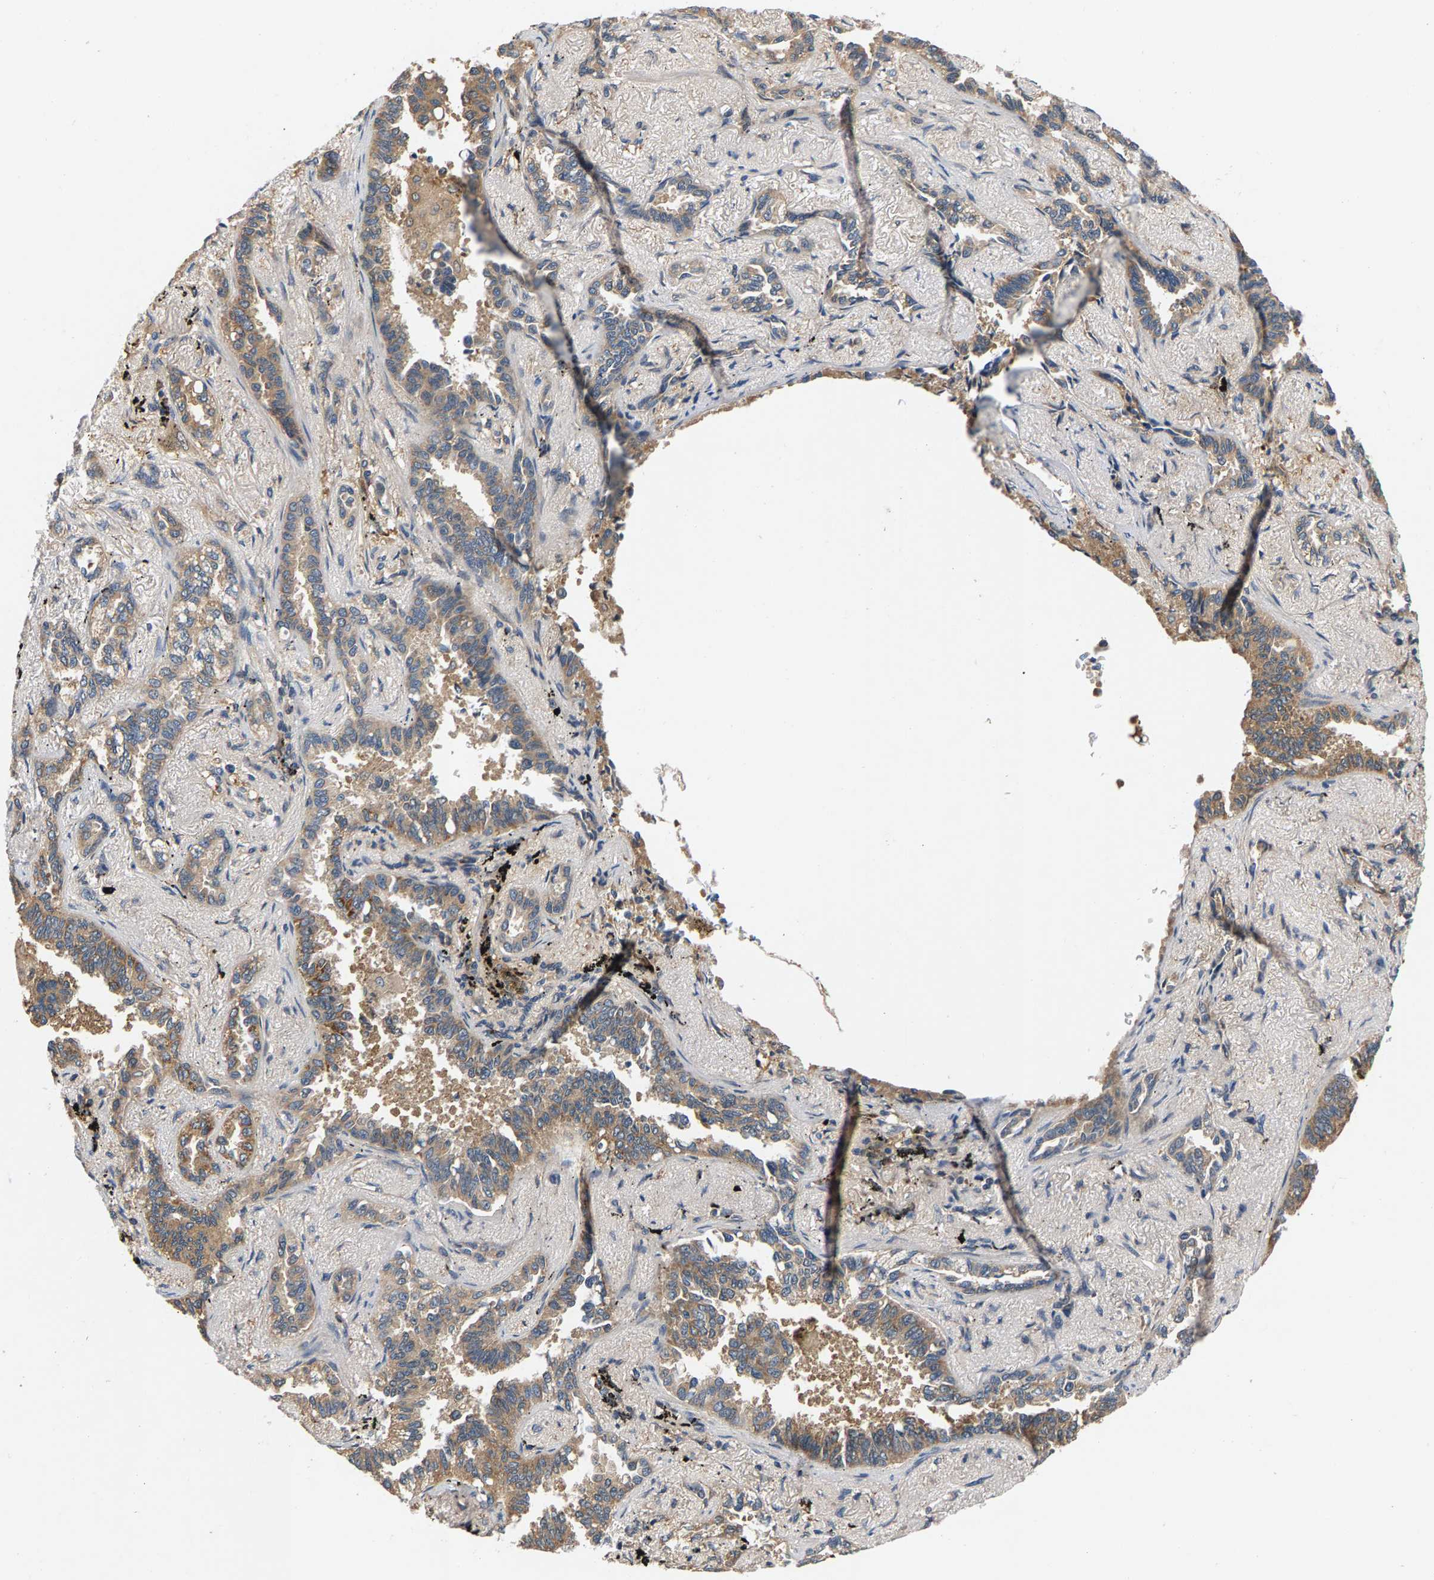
{"staining": {"intensity": "moderate", "quantity": ">75%", "location": "cytoplasmic/membranous"}, "tissue": "lung cancer", "cell_type": "Tumor cells", "image_type": "cancer", "snomed": [{"axis": "morphology", "description": "Adenocarcinoma, NOS"}, {"axis": "topography", "description": "Lung"}], "caption": "About >75% of tumor cells in human lung adenocarcinoma reveal moderate cytoplasmic/membranous protein staining as visualized by brown immunohistochemical staining.", "gene": "FAM78A", "patient": {"sex": "male", "age": 59}}